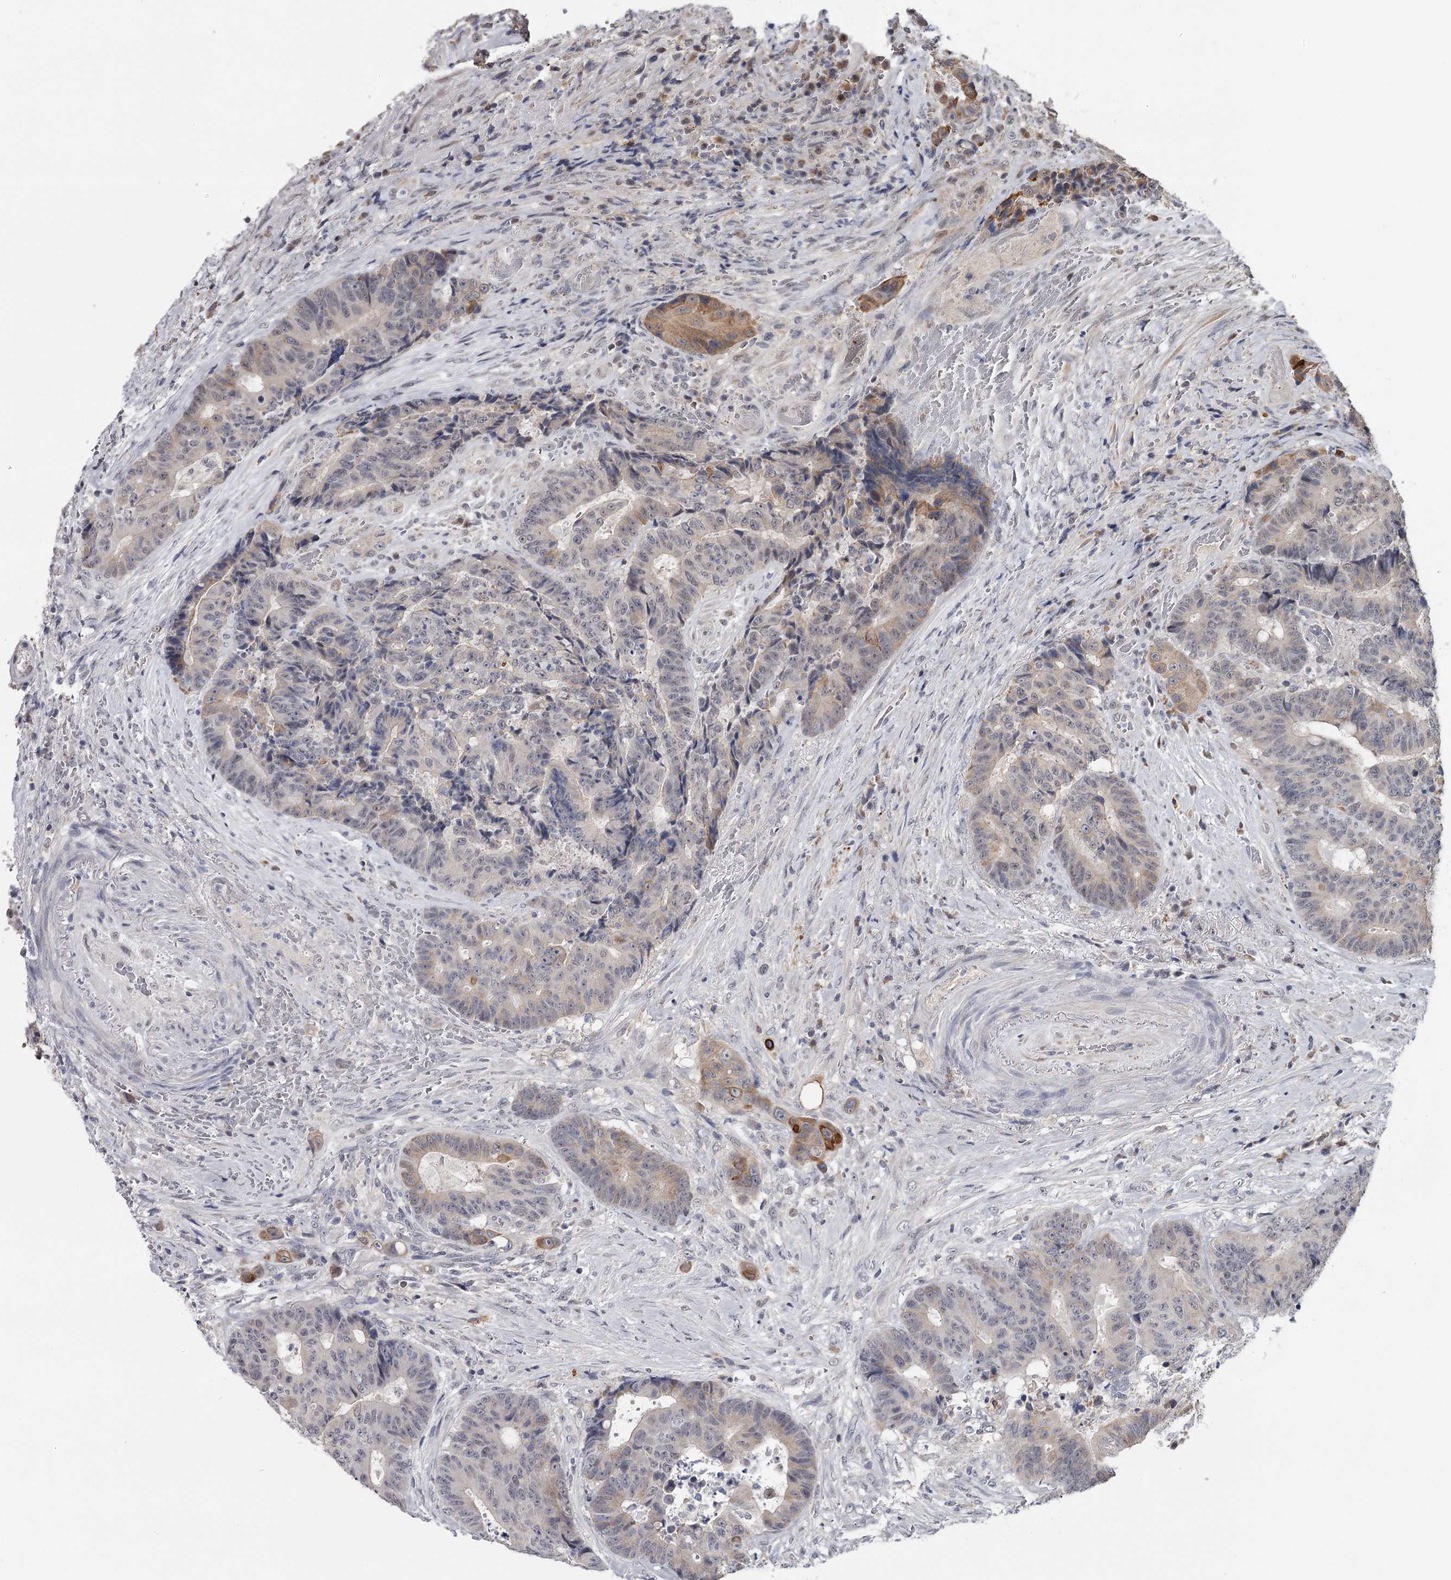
{"staining": {"intensity": "moderate", "quantity": "<25%", "location": "cytoplasmic/membranous,nuclear"}, "tissue": "colorectal cancer", "cell_type": "Tumor cells", "image_type": "cancer", "snomed": [{"axis": "morphology", "description": "Adenocarcinoma, NOS"}, {"axis": "topography", "description": "Rectum"}], "caption": "There is low levels of moderate cytoplasmic/membranous and nuclear staining in tumor cells of colorectal cancer, as demonstrated by immunohistochemical staining (brown color).", "gene": "GTSF1", "patient": {"sex": "male", "age": 69}}